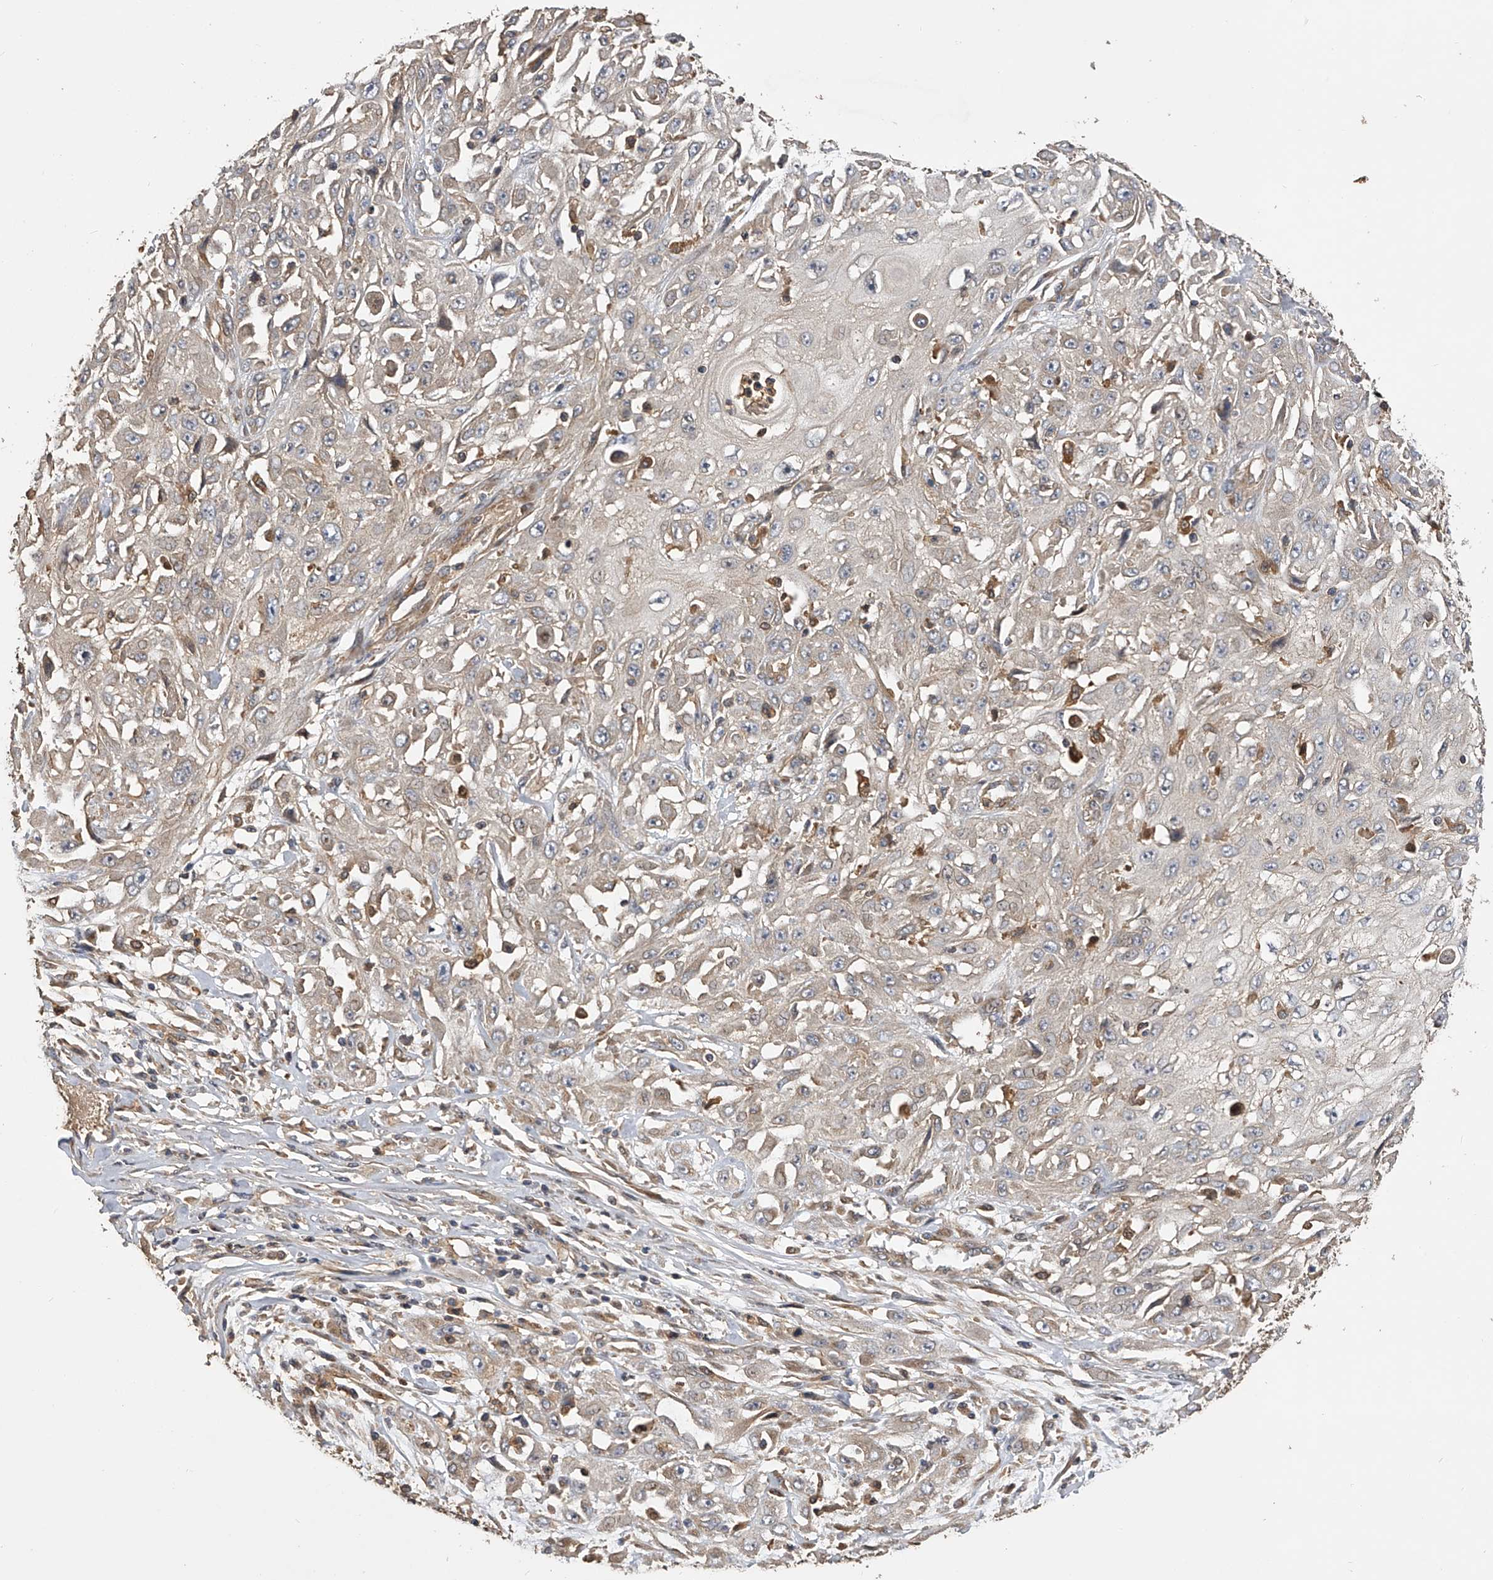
{"staining": {"intensity": "weak", "quantity": ">75%", "location": "cytoplasmic/membranous"}, "tissue": "skin cancer", "cell_type": "Tumor cells", "image_type": "cancer", "snomed": [{"axis": "morphology", "description": "Squamous cell carcinoma, NOS"}, {"axis": "morphology", "description": "Squamous cell carcinoma, metastatic, NOS"}, {"axis": "topography", "description": "Skin"}, {"axis": "topography", "description": "Lymph node"}], "caption": "An IHC image of tumor tissue is shown. Protein staining in brown shows weak cytoplasmic/membranous positivity in skin metastatic squamous cell carcinoma within tumor cells. The staining is performed using DAB (3,3'-diaminobenzidine) brown chromogen to label protein expression. The nuclei are counter-stained blue using hematoxylin.", "gene": "PTPRA", "patient": {"sex": "male", "age": 75}}